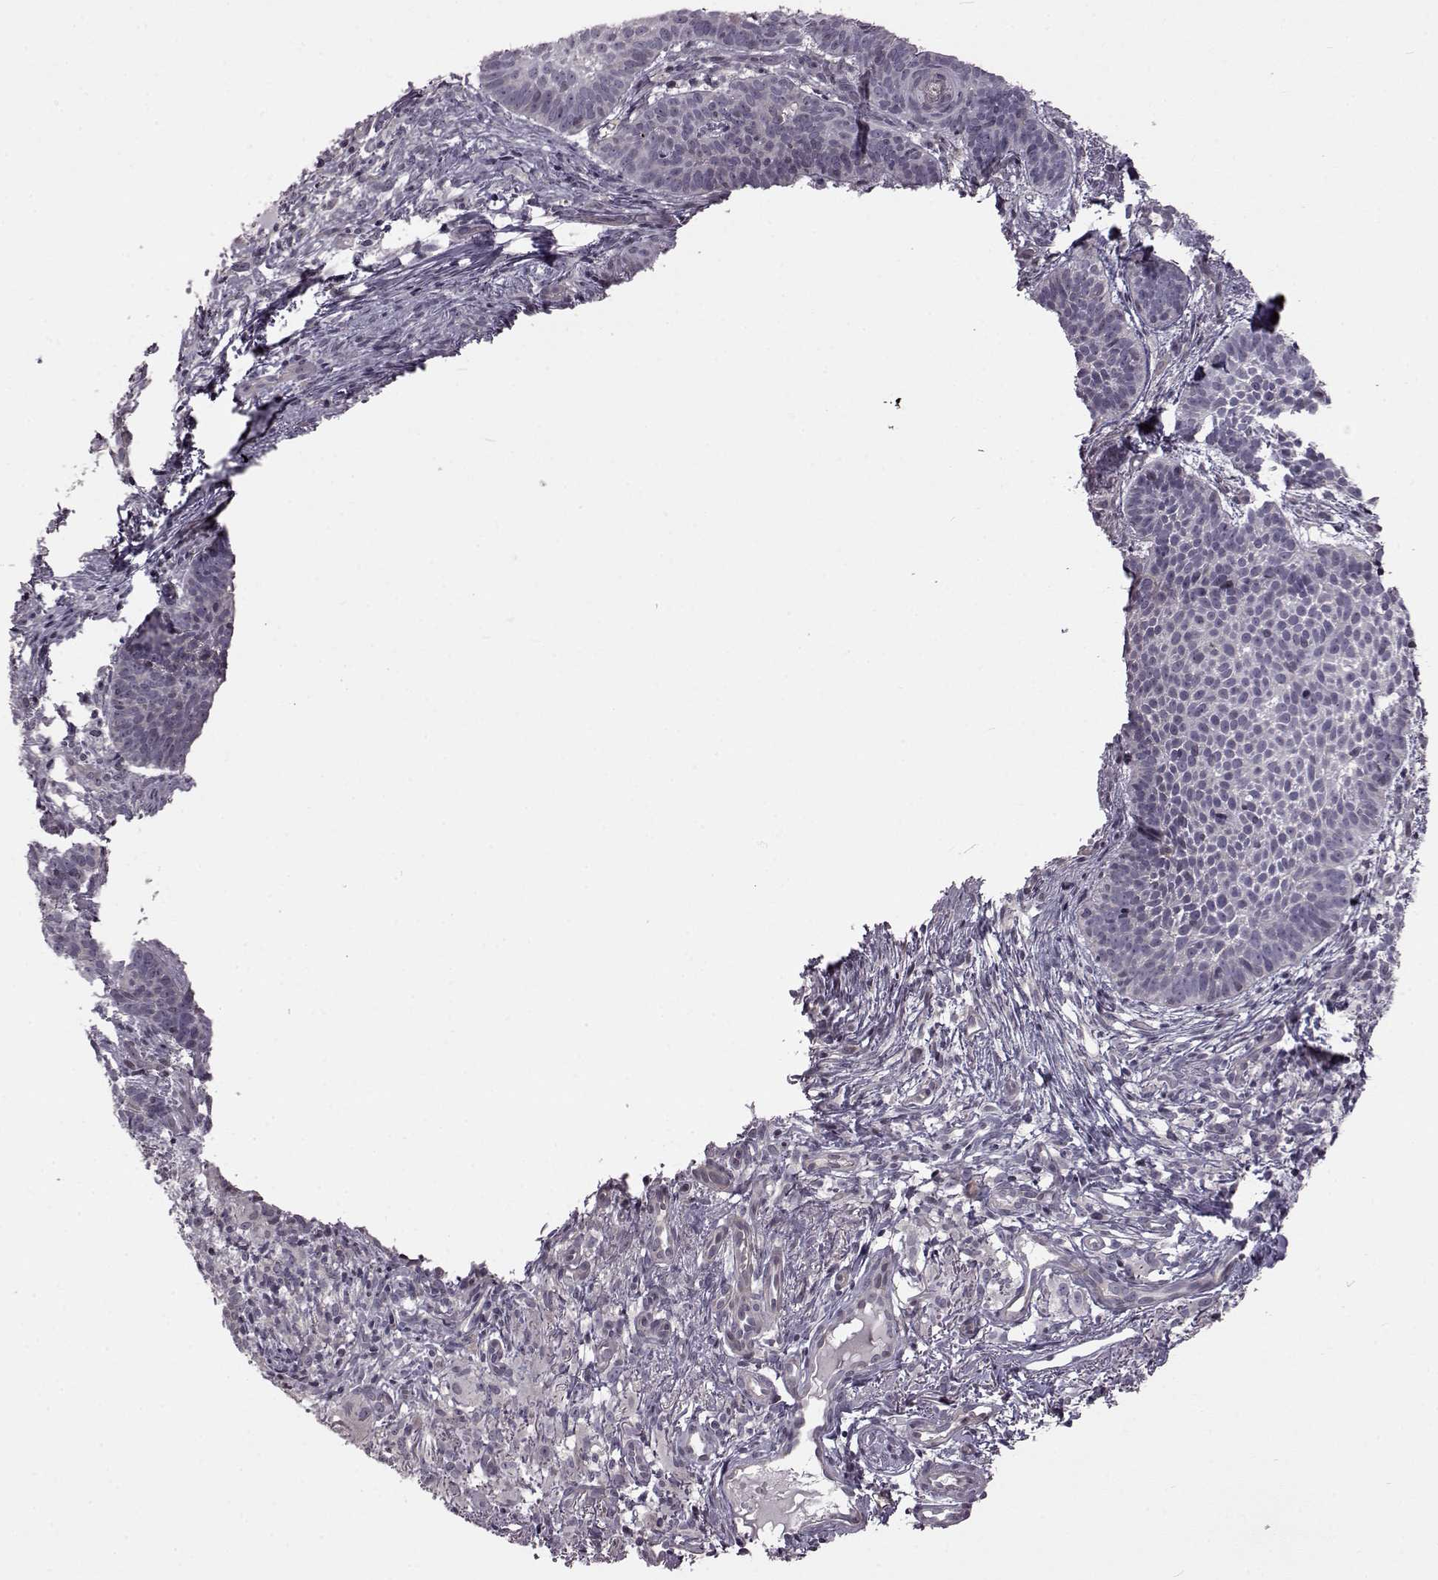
{"staining": {"intensity": "negative", "quantity": "none", "location": "none"}, "tissue": "skin cancer", "cell_type": "Tumor cells", "image_type": "cancer", "snomed": [{"axis": "morphology", "description": "Basal cell carcinoma"}, {"axis": "topography", "description": "Skin"}], "caption": "Immunohistochemistry (IHC) micrograph of human basal cell carcinoma (skin) stained for a protein (brown), which demonstrates no expression in tumor cells.", "gene": "GAL", "patient": {"sex": "male", "age": 72}}